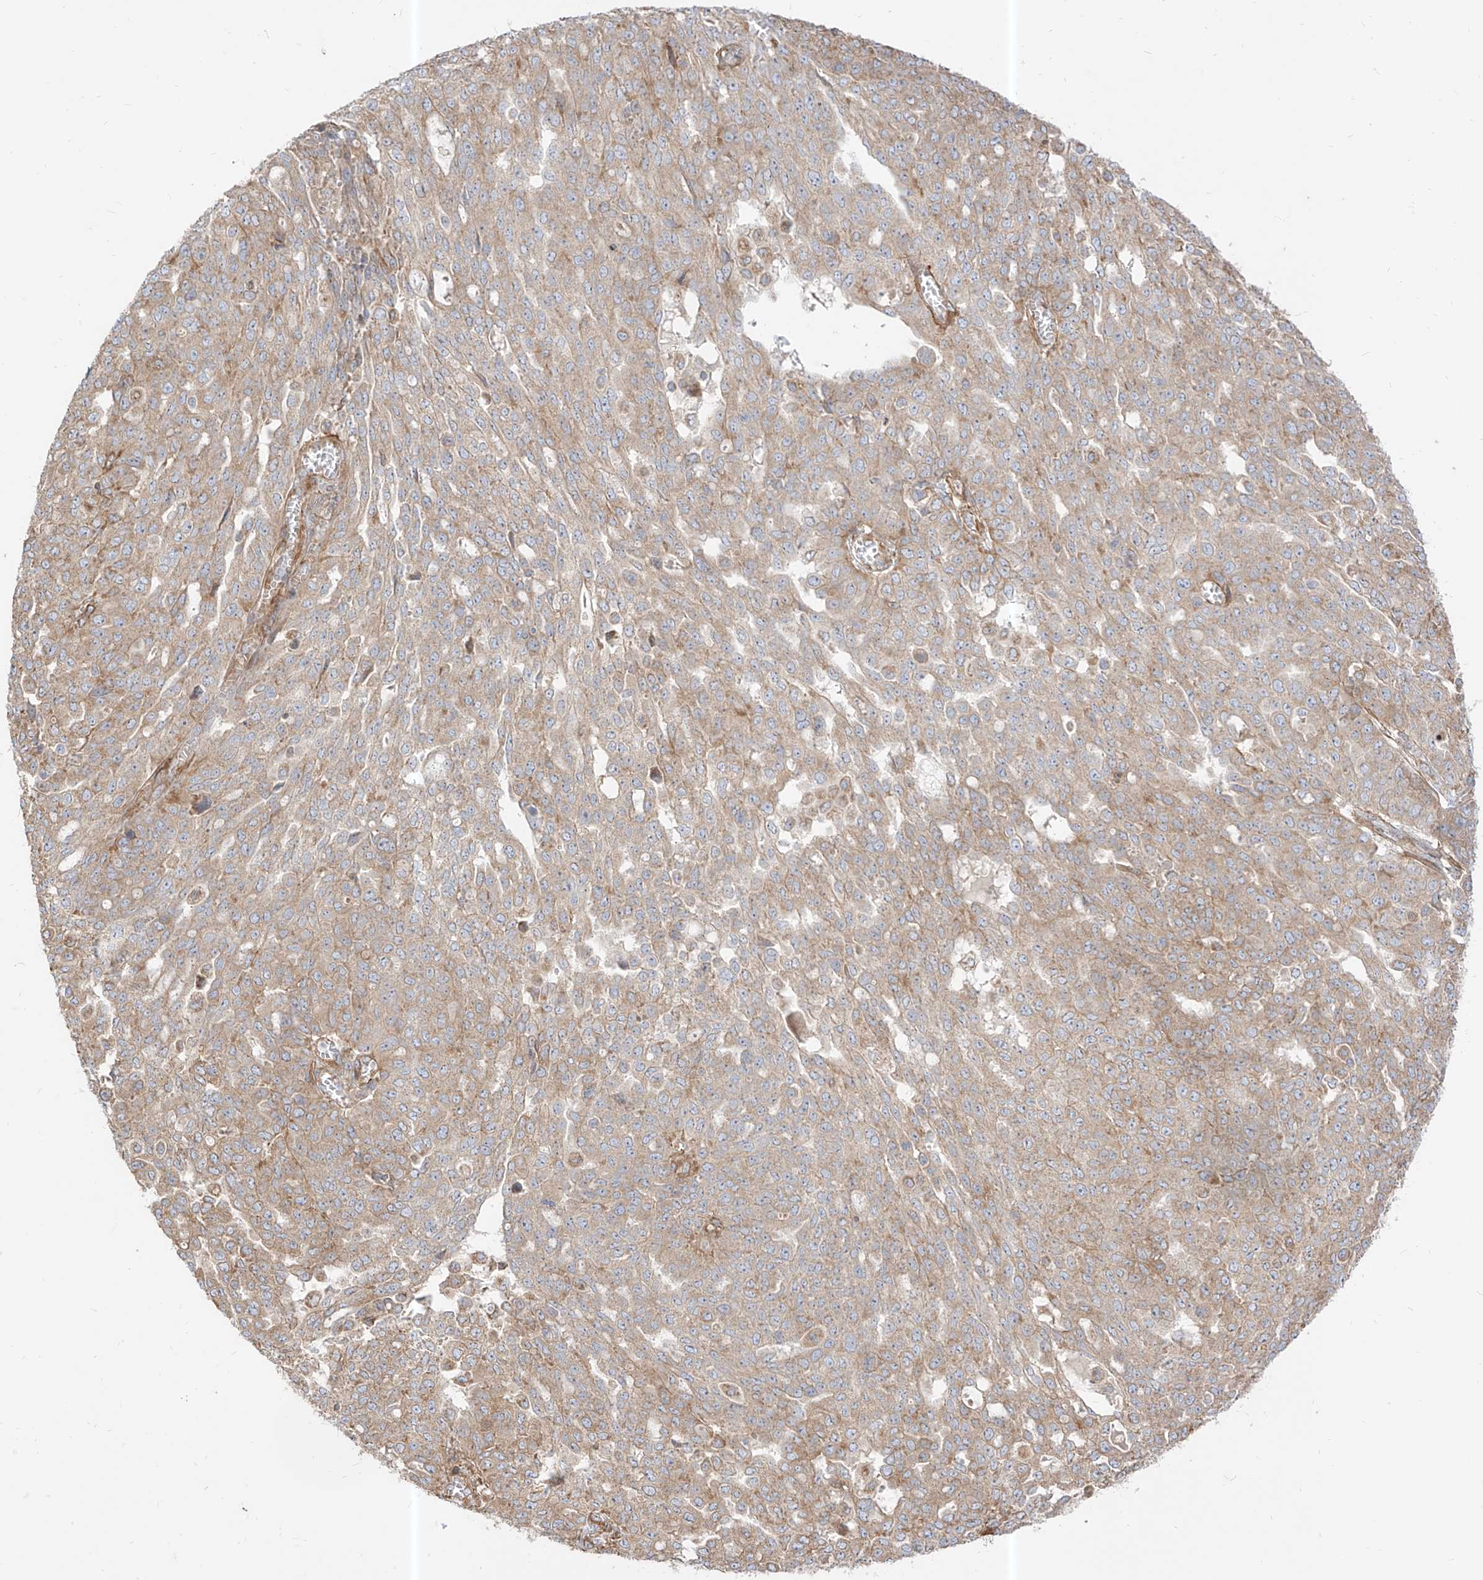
{"staining": {"intensity": "weak", "quantity": "25%-75%", "location": "cytoplasmic/membranous"}, "tissue": "ovarian cancer", "cell_type": "Tumor cells", "image_type": "cancer", "snomed": [{"axis": "morphology", "description": "Cystadenocarcinoma, serous, NOS"}, {"axis": "topography", "description": "Soft tissue"}, {"axis": "topography", "description": "Ovary"}], "caption": "The photomicrograph exhibits a brown stain indicating the presence of a protein in the cytoplasmic/membranous of tumor cells in ovarian cancer (serous cystadenocarcinoma). The staining was performed using DAB (3,3'-diaminobenzidine) to visualize the protein expression in brown, while the nuclei were stained in blue with hematoxylin (Magnification: 20x).", "gene": "PLCL1", "patient": {"sex": "female", "age": 57}}